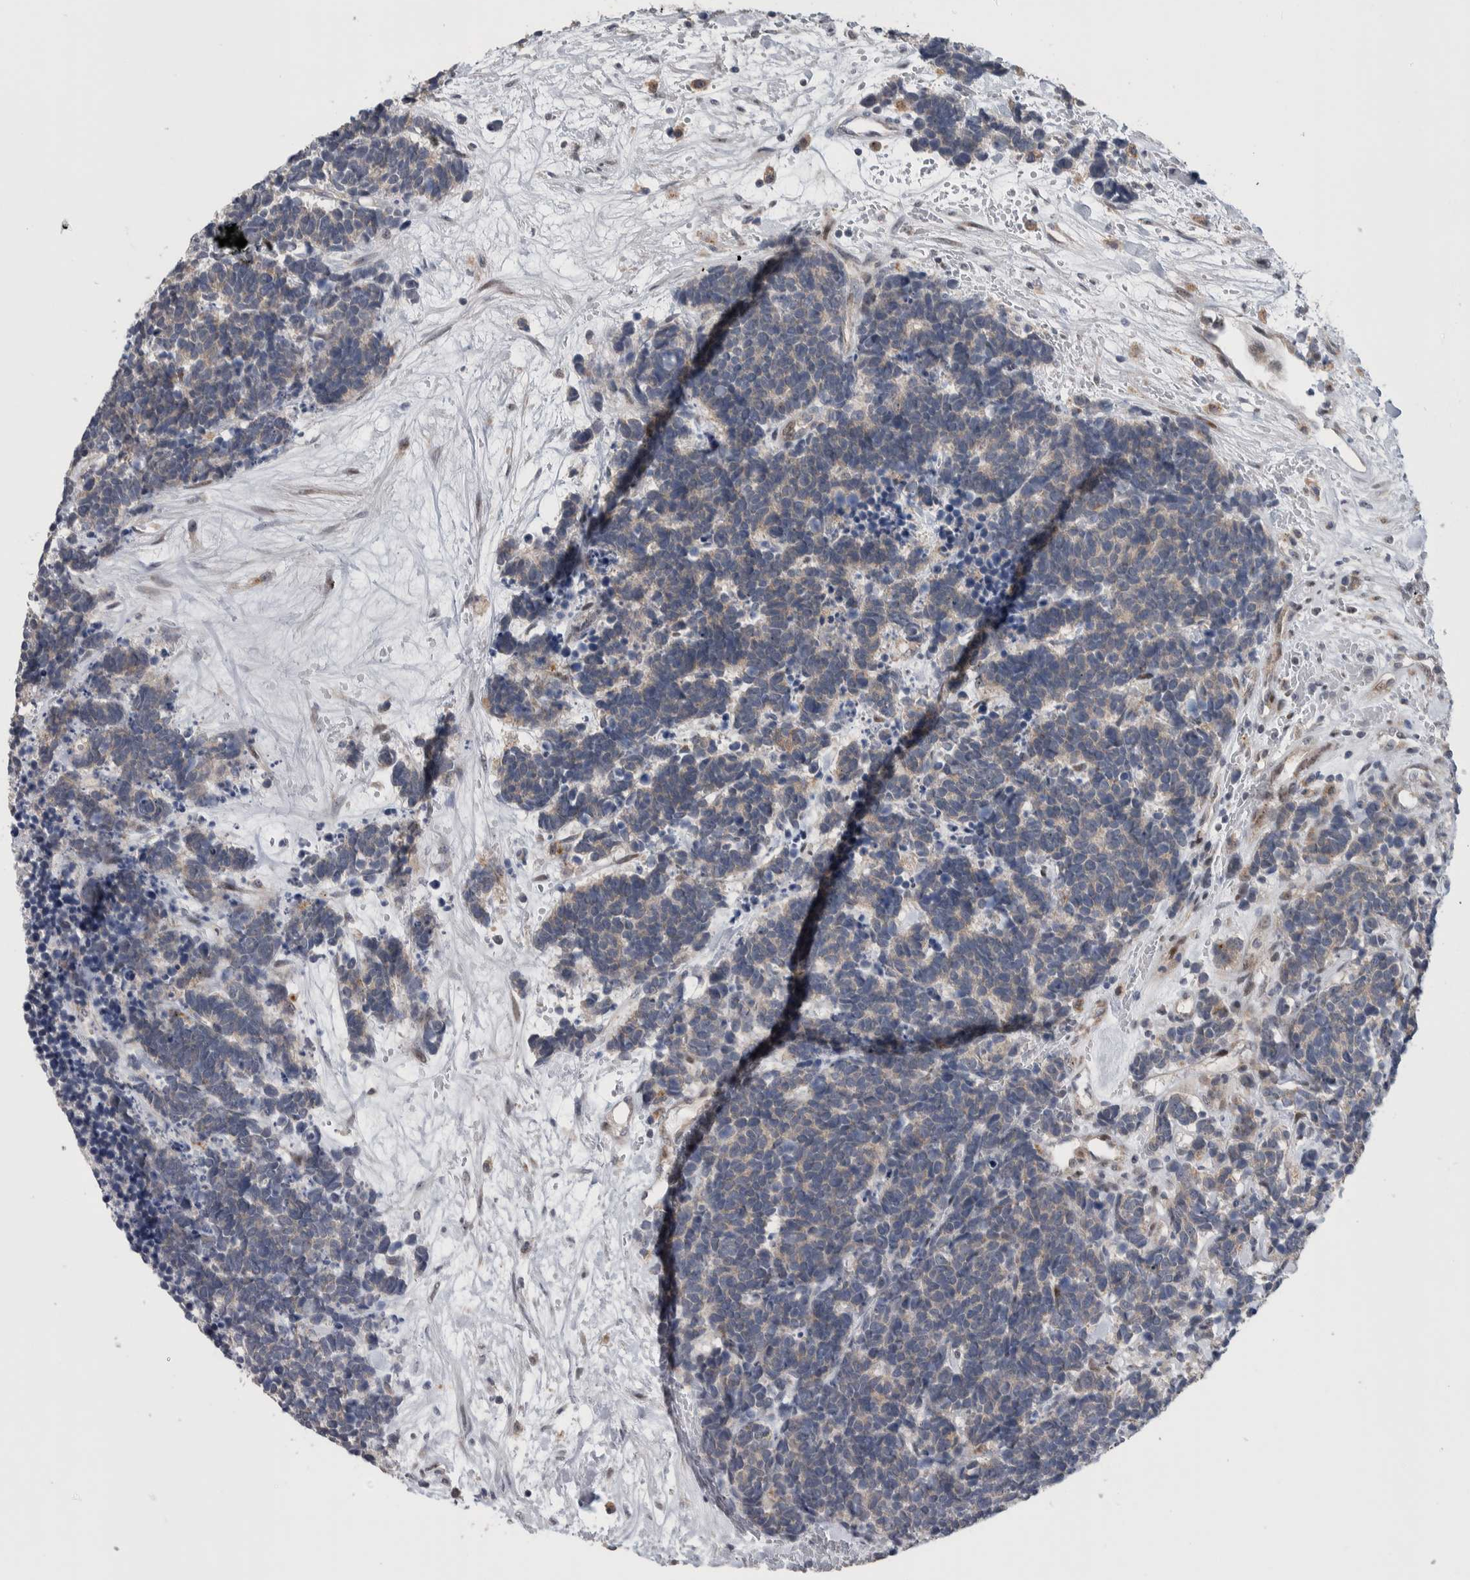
{"staining": {"intensity": "weak", "quantity": "<25%", "location": "cytoplasmic/membranous"}, "tissue": "carcinoid", "cell_type": "Tumor cells", "image_type": "cancer", "snomed": [{"axis": "morphology", "description": "Carcinoma, NOS"}, {"axis": "morphology", "description": "Carcinoid, malignant, NOS"}, {"axis": "topography", "description": "Urinary bladder"}], "caption": "Tumor cells show no significant expression in carcinoid (malignant).", "gene": "PRRG4", "patient": {"sex": "male", "age": 57}}